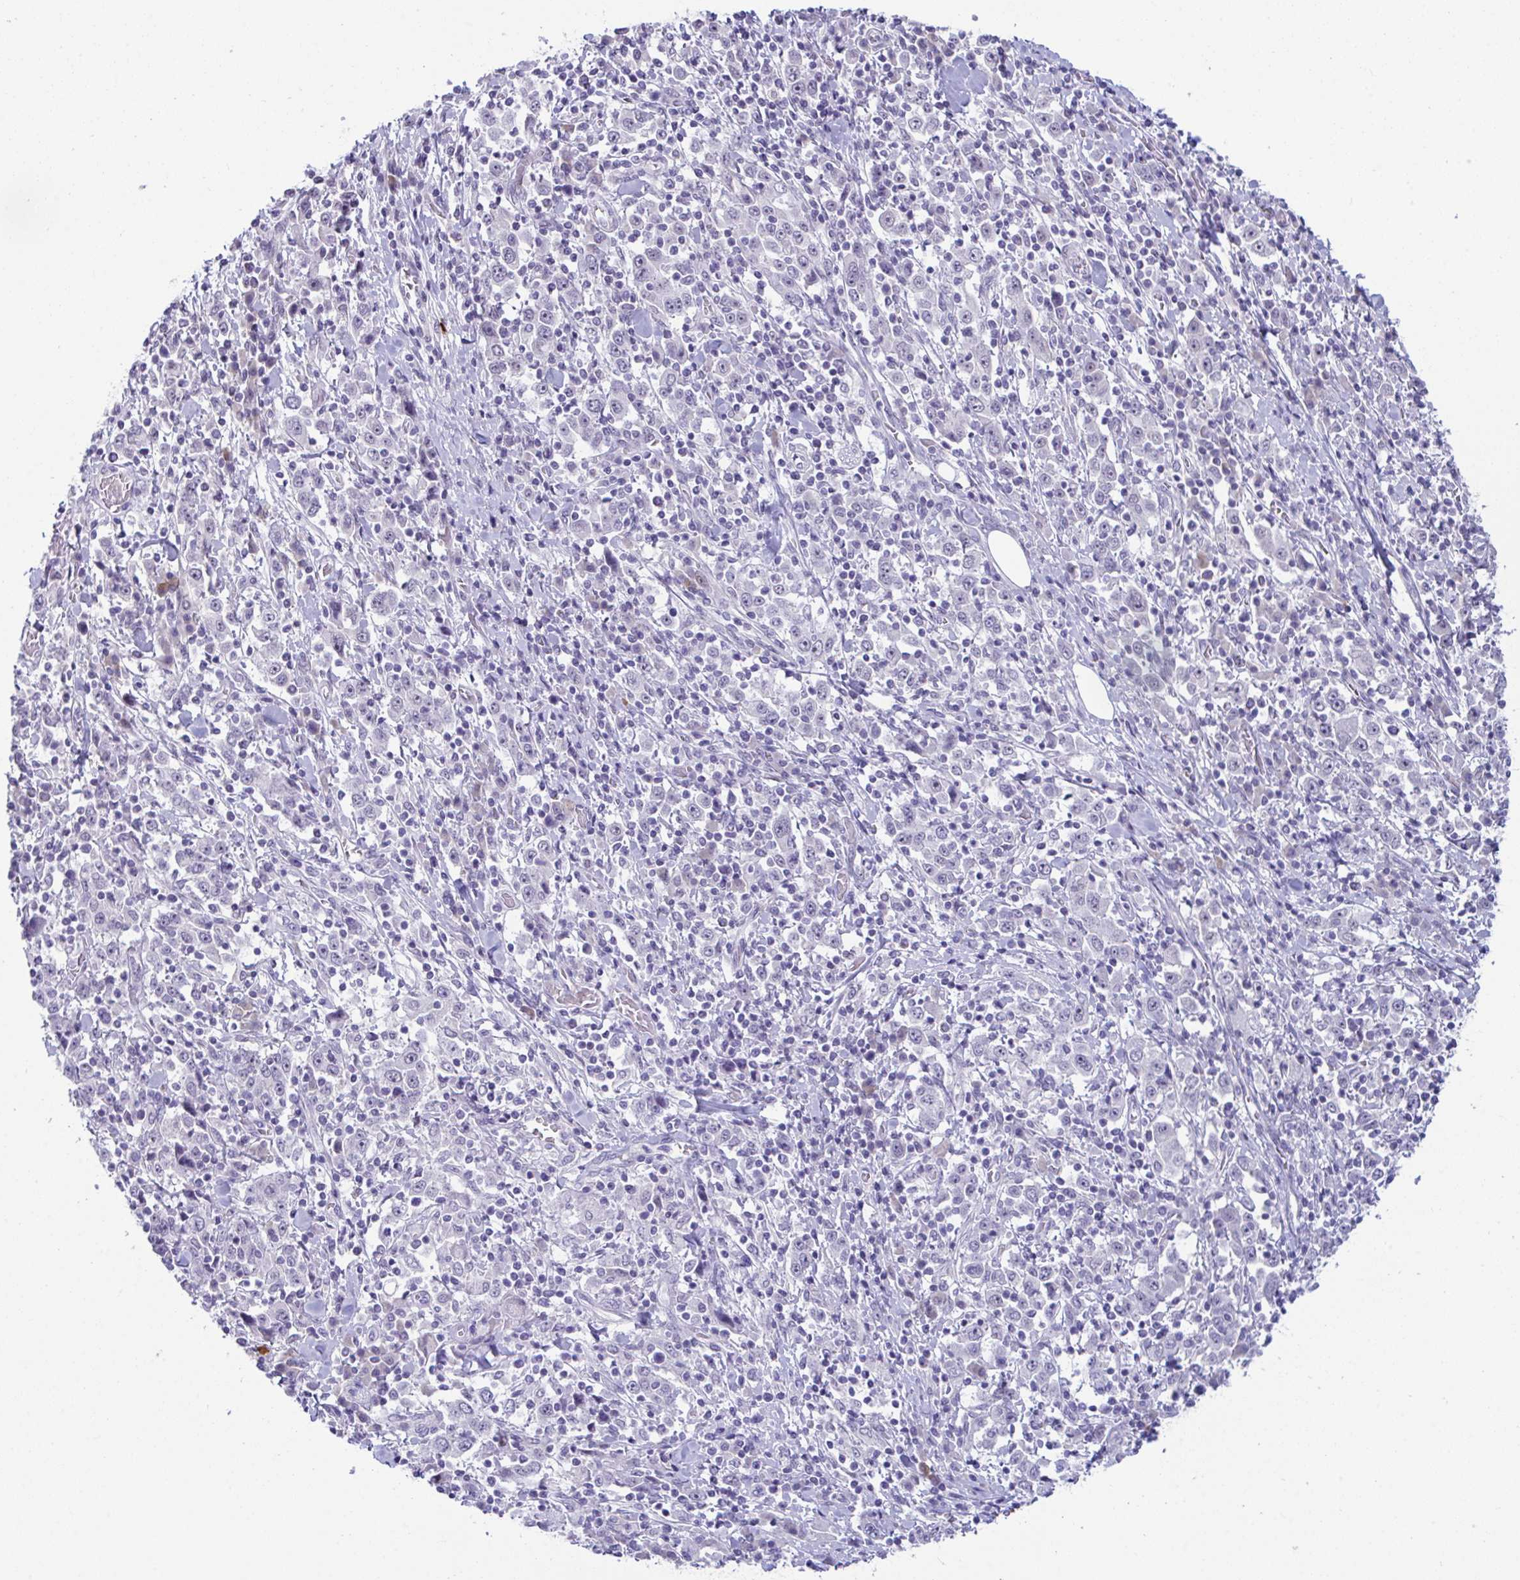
{"staining": {"intensity": "negative", "quantity": "none", "location": "none"}, "tissue": "stomach cancer", "cell_type": "Tumor cells", "image_type": "cancer", "snomed": [{"axis": "morphology", "description": "Normal tissue, NOS"}, {"axis": "morphology", "description": "Adenocarcinoma, NOS"}, {"axis": "topography", "description": "Stomach, upper"}, {"axis": "topography", "description": "Stomach"}], "caption": "Immunohistochemistry image of neoplastic tissue: adenocarcinoma (stomach) stained with DAB demonstrates no significant protein expression in tumor cells.", "gene": "USP35", "patient": {"sex": "male", "age": 59}}